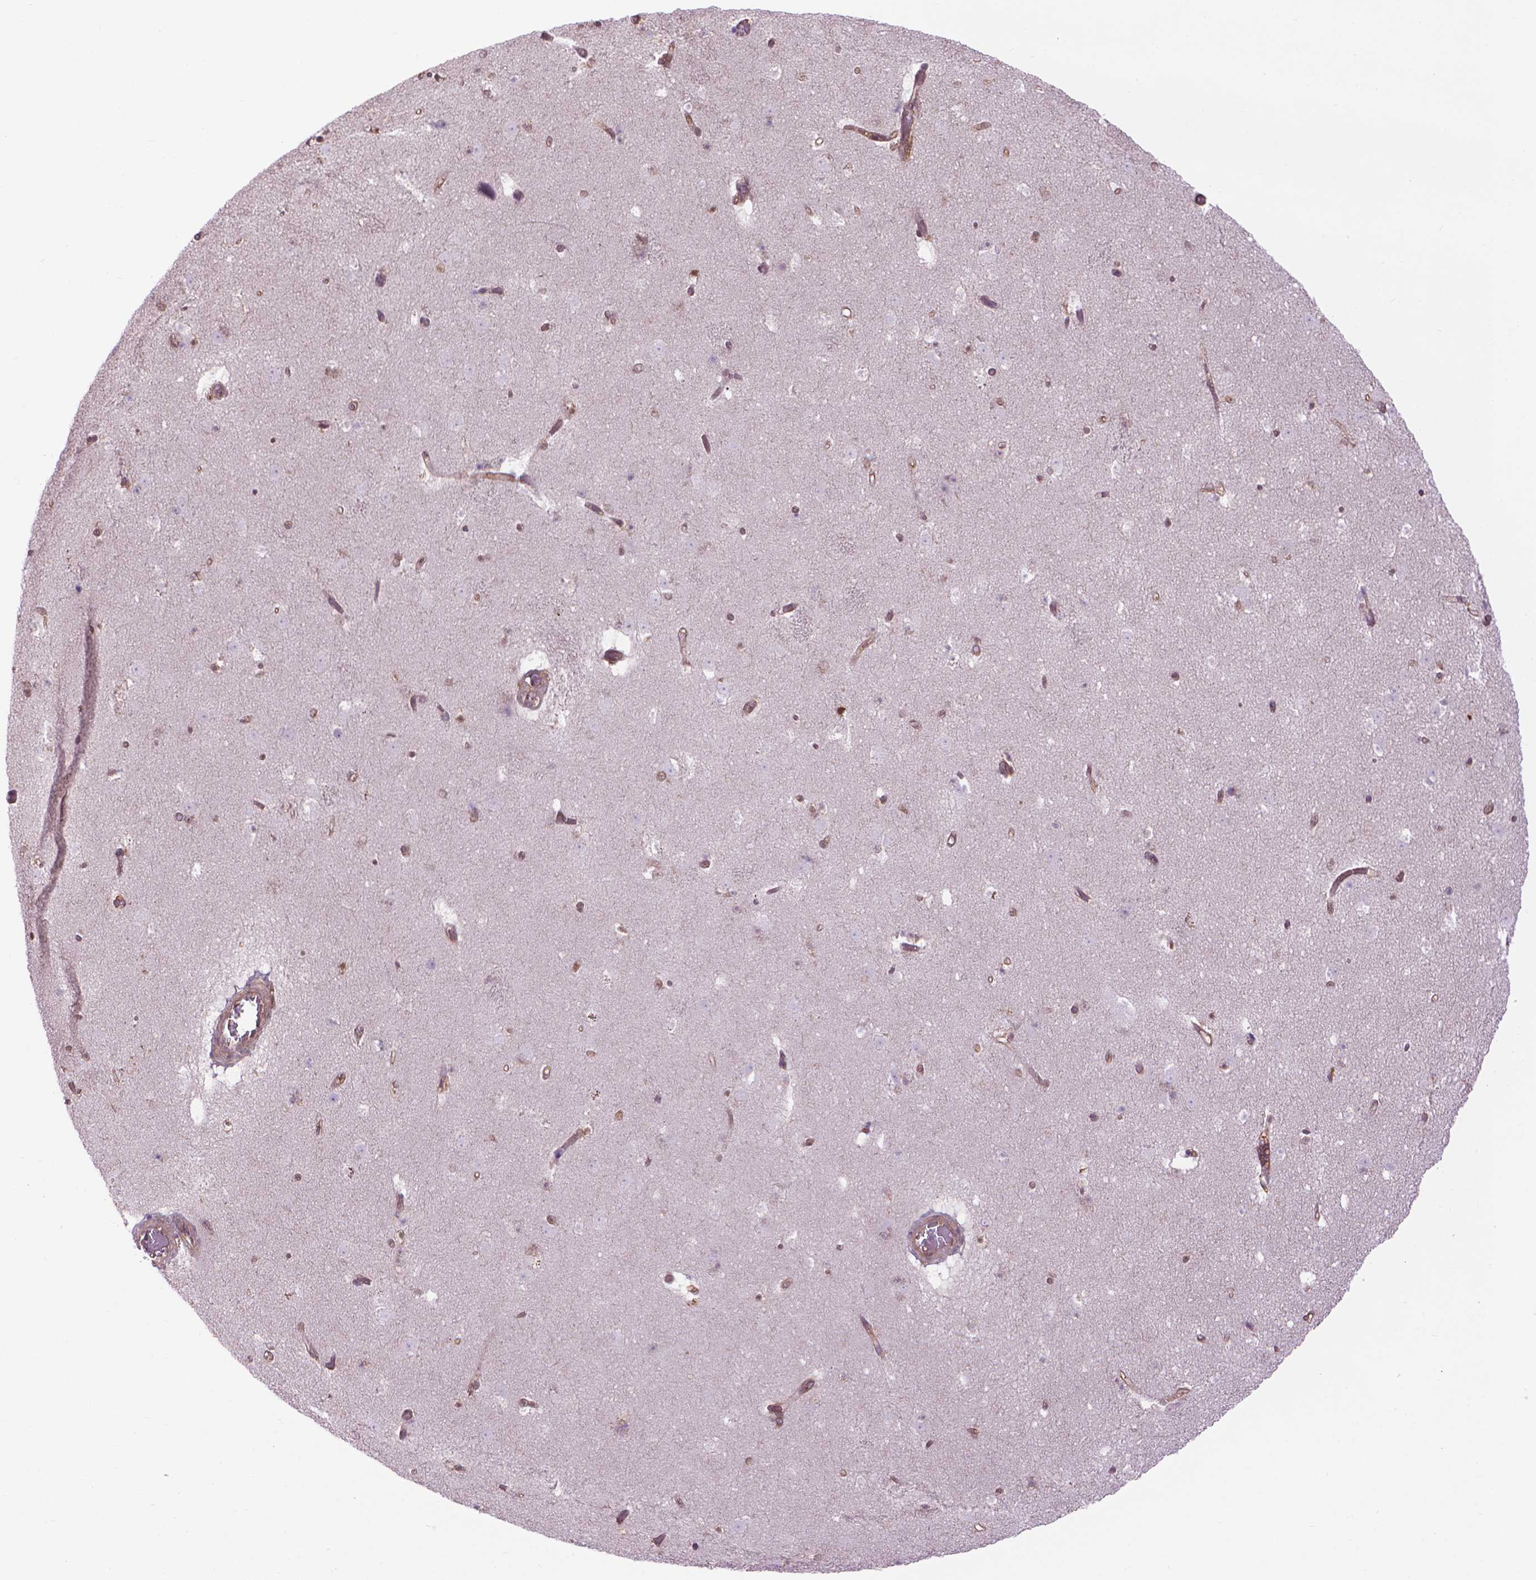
{"staining": {"intensity": "negative", "quantity": "none", "location": "none"}, "tissue": "caudate", "cell_type": "Glial cells", "image_type": "normal", "snomed": [{"axis": "morphology", "description": "Normal tissue, NOS"}, {"axis": "topography", "description": "Lateral ventricle wall"}], "caption": "This is an IHC image of unremarkable caudate. There is no expression in glial cells.", "gene": "CORO1B", "patient": {"sex": "female", "age": 42}}